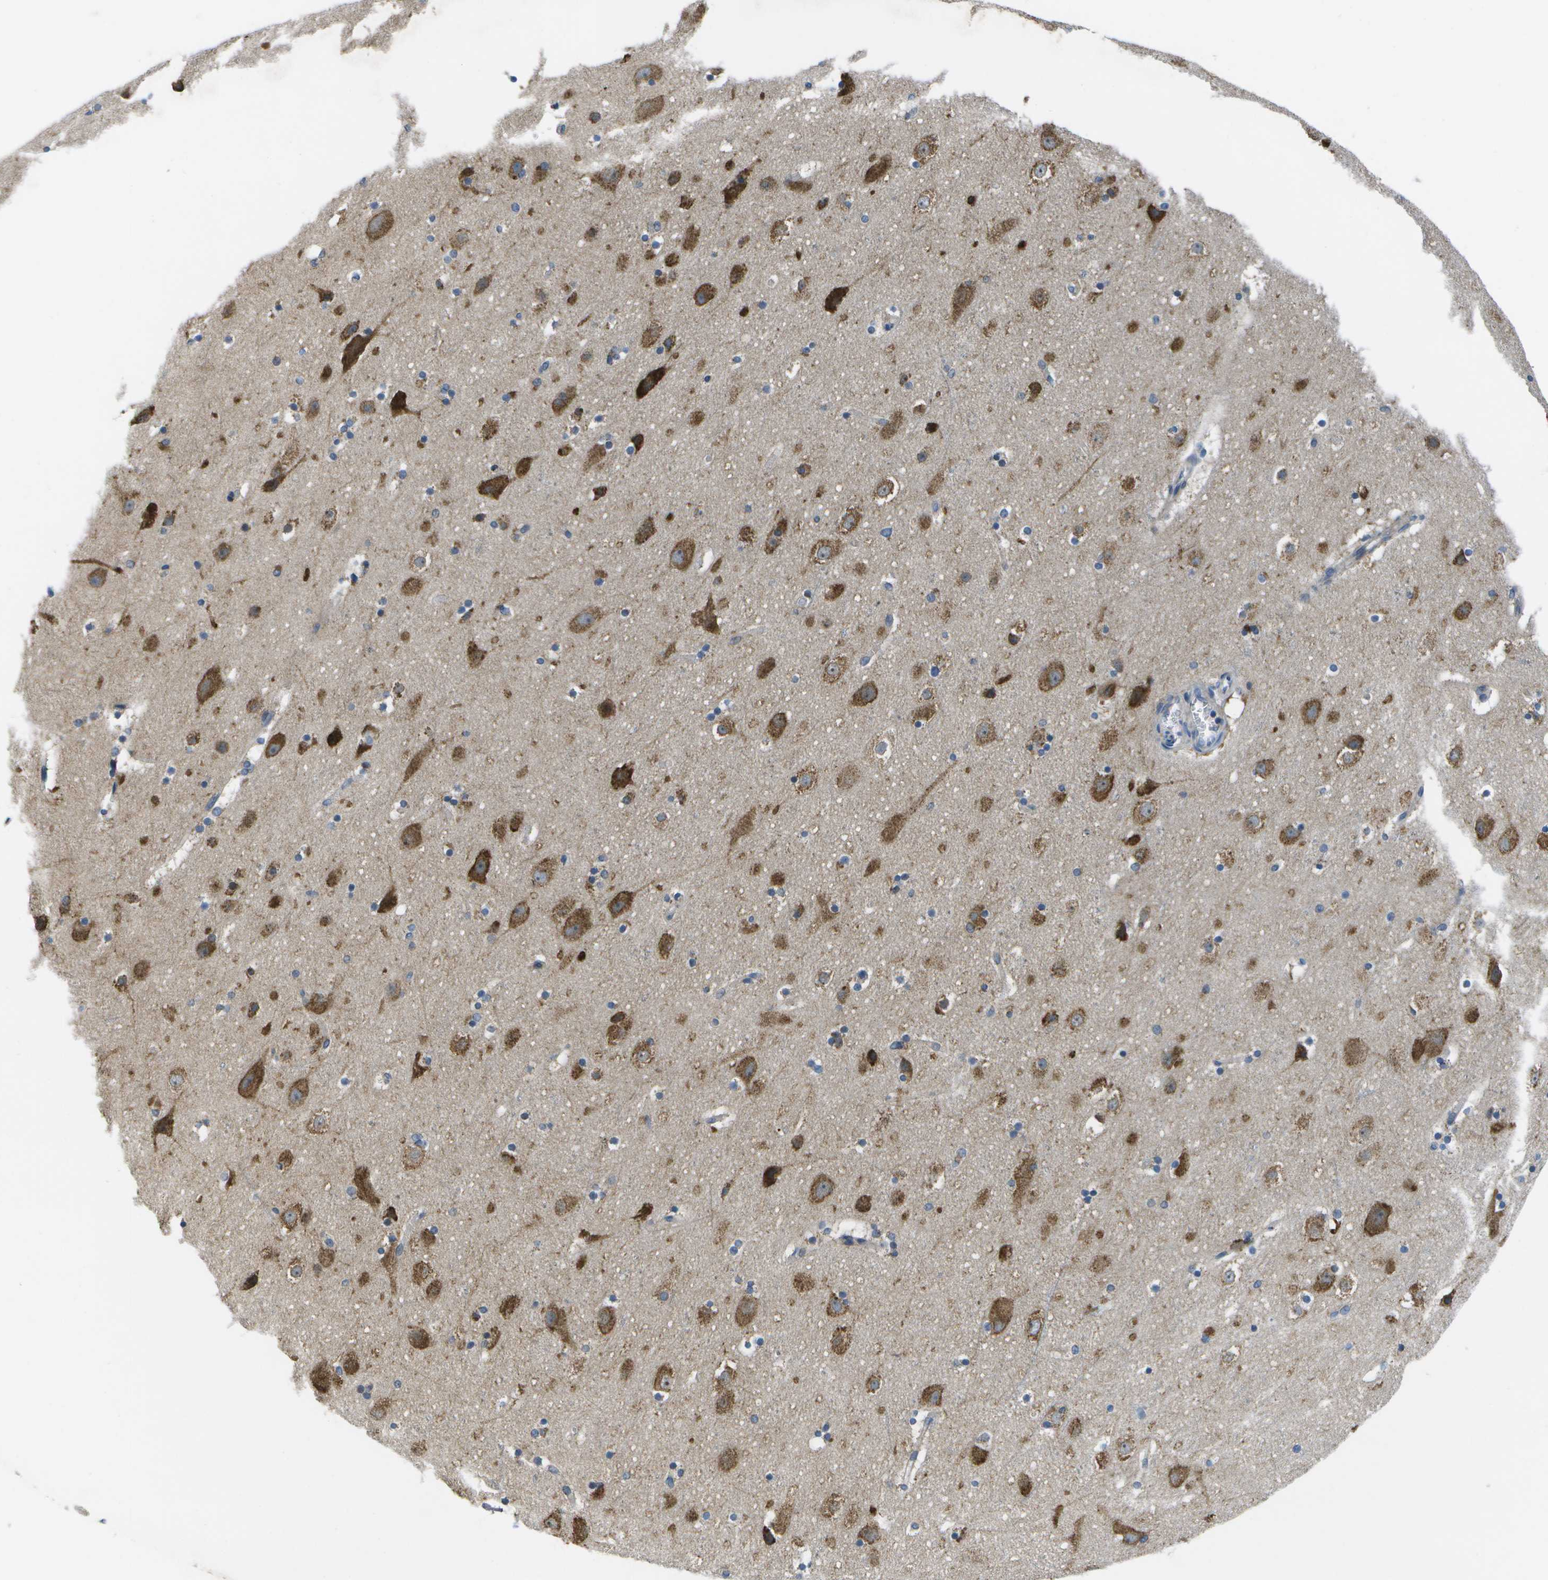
{"staining": {"intensity": "weak", "quantity": "25%-75%", "location": "cytoplasmic/membranous"}, "tissue": "cerebral cortex", "cell_type": "Endothelial cells", "image_type": "normal", "snomed": [{"axis": "morphology", "description": "Normal tissue, NOS"}, {"axis": "topography", "description": "Cerebral cortex"}], "caption": "Cerebral cortex stained with DAB (3,3'-diaminobenzidine) immunohistochemistry reveals low levels of weak cytoplasmic/membranous expression in about 25%-75% of endothelial cells. Nuclei are stained in blue.", "gene": "GDF5", "patient": {"sex": "male", "age": 45}}